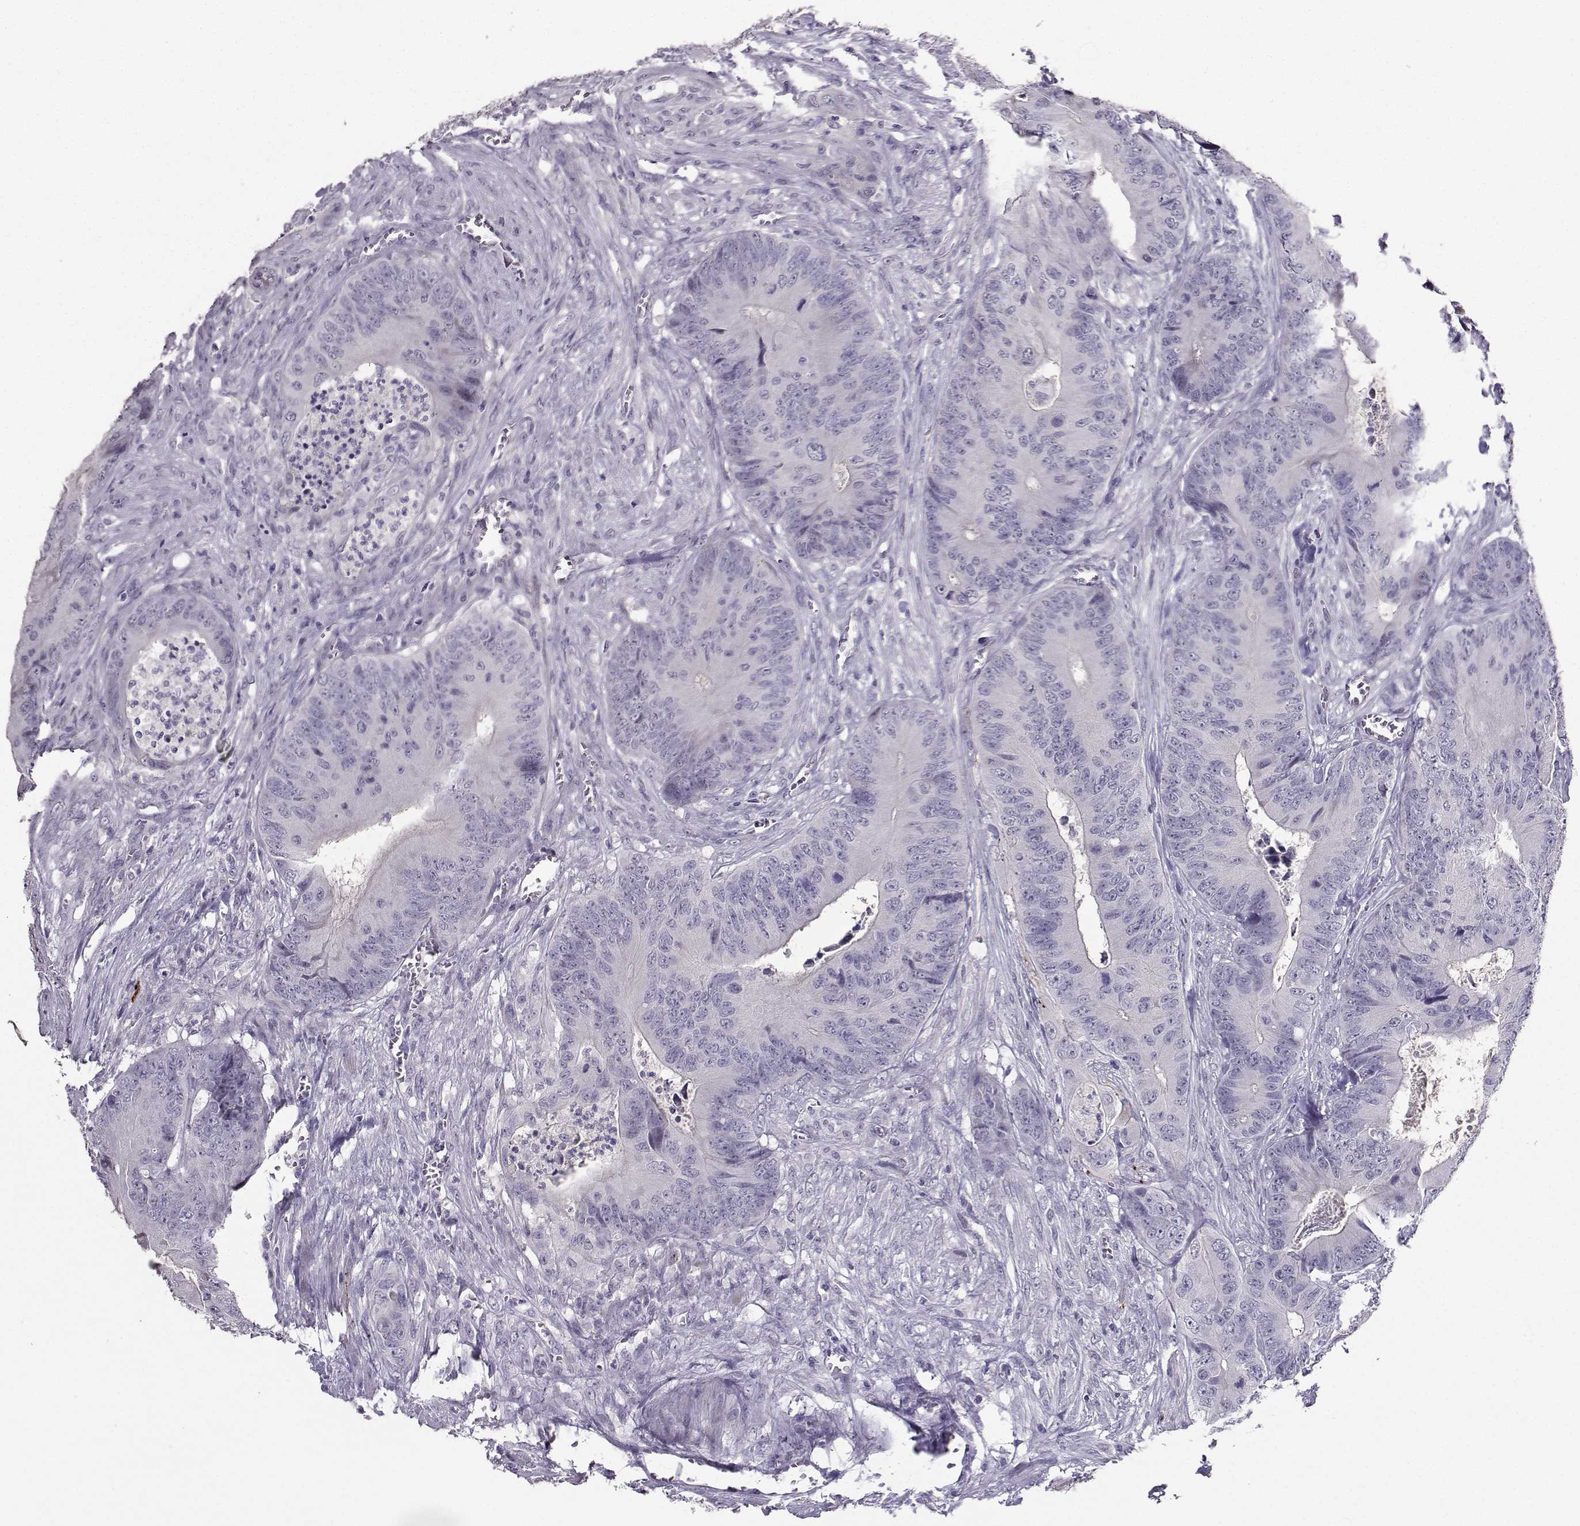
{"staining": {"intensity": "negative", "quantity": "none", "location": "none"}, "tissue": "colorectal cancer", "cell_type": "Tumor cells", "image_type": "cancer", "snomed": [{"axis": "morphology", "description": "Adenocarcinoma, NOS"}, {"axis": "topography", "description": "Colon"}], "caption": "Human adenocarcinoma (colorectal) stained for a protein using immunohistochemistry (IHC) demonstrates no expression in tumor cells.", "gene": "CARTPT", "patient": {"sex": "male", "age": 84}}